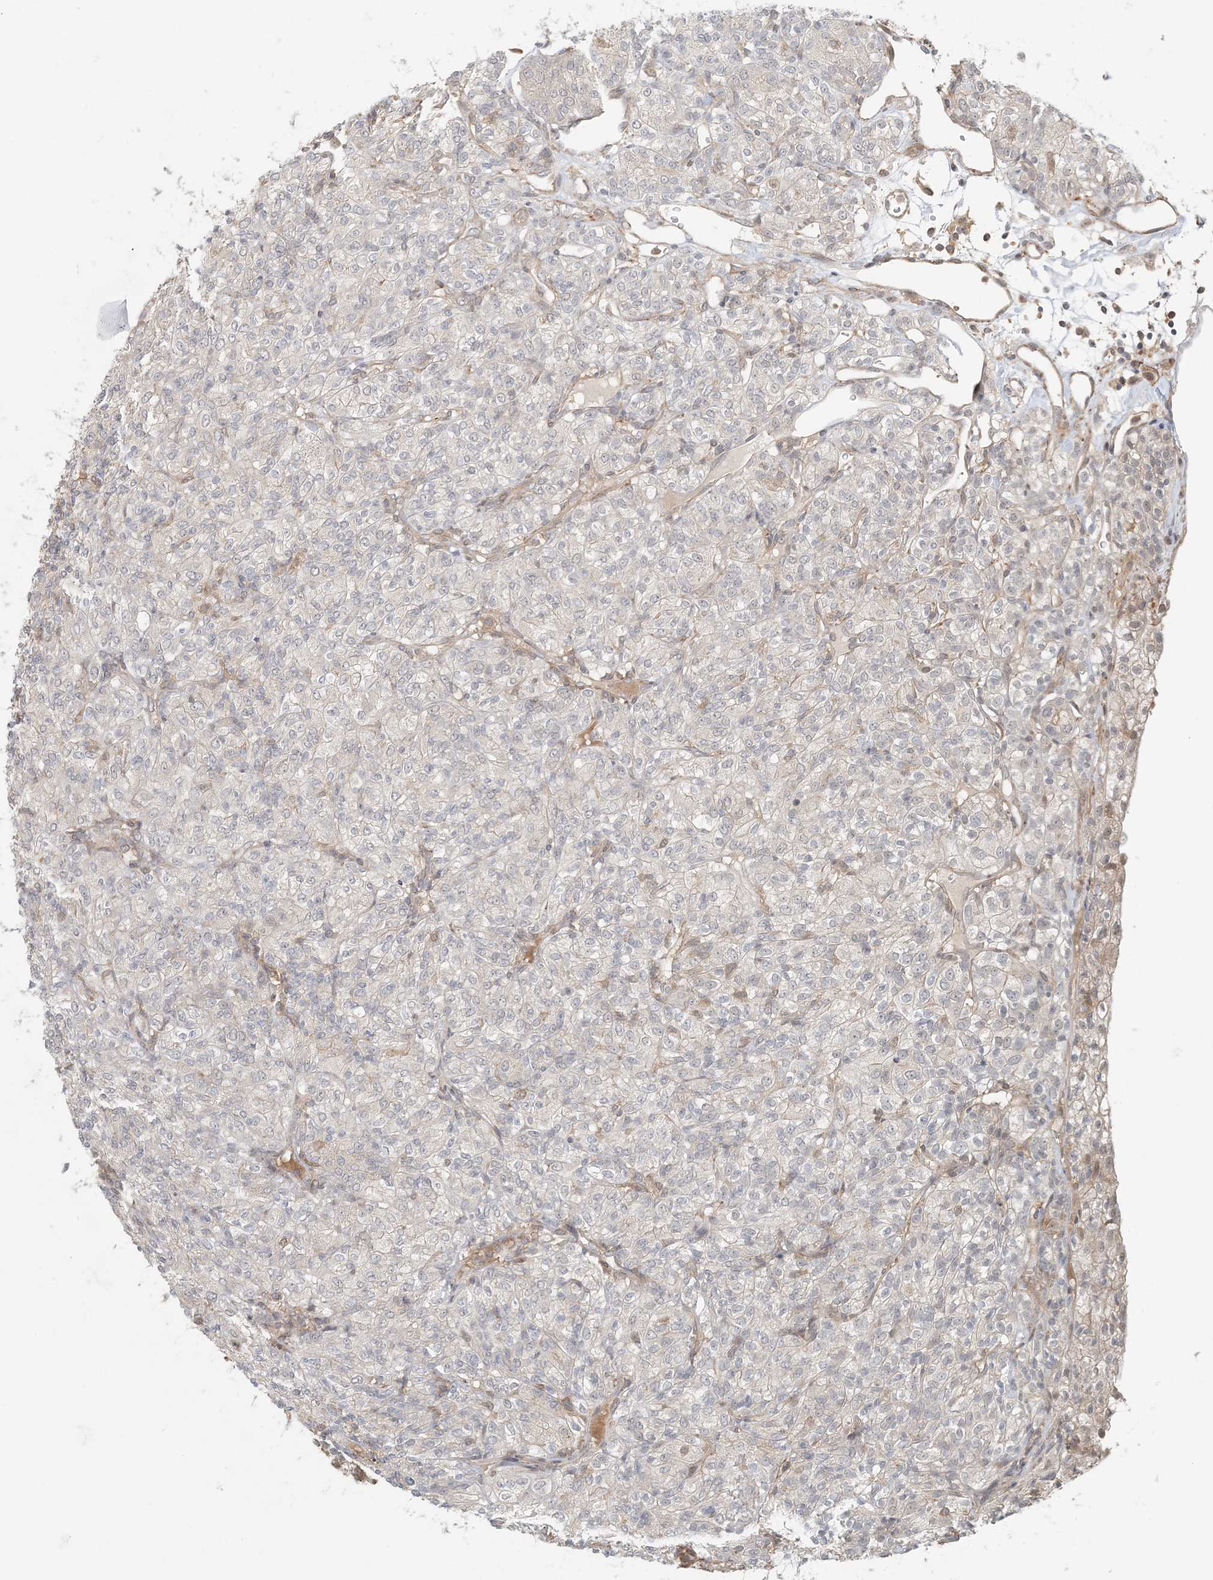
{"staining": {"intensity": "negative", "quantity": "none", "location": "none"}, "tissue": "renal cancer", "cell_type": "Tumor cells", "image_type": "cancer", "snomed": [{"axis": "morphology", "description": "Adenocarcinoma, NOS"}, {"axis": "topography", "description": "Kidney"}], "caption": "The micrograph exhibits no significant expression in tumor cells of renal cancer.", "gene": "OBI1", "patient": {"sex": "male", "age": 77}}